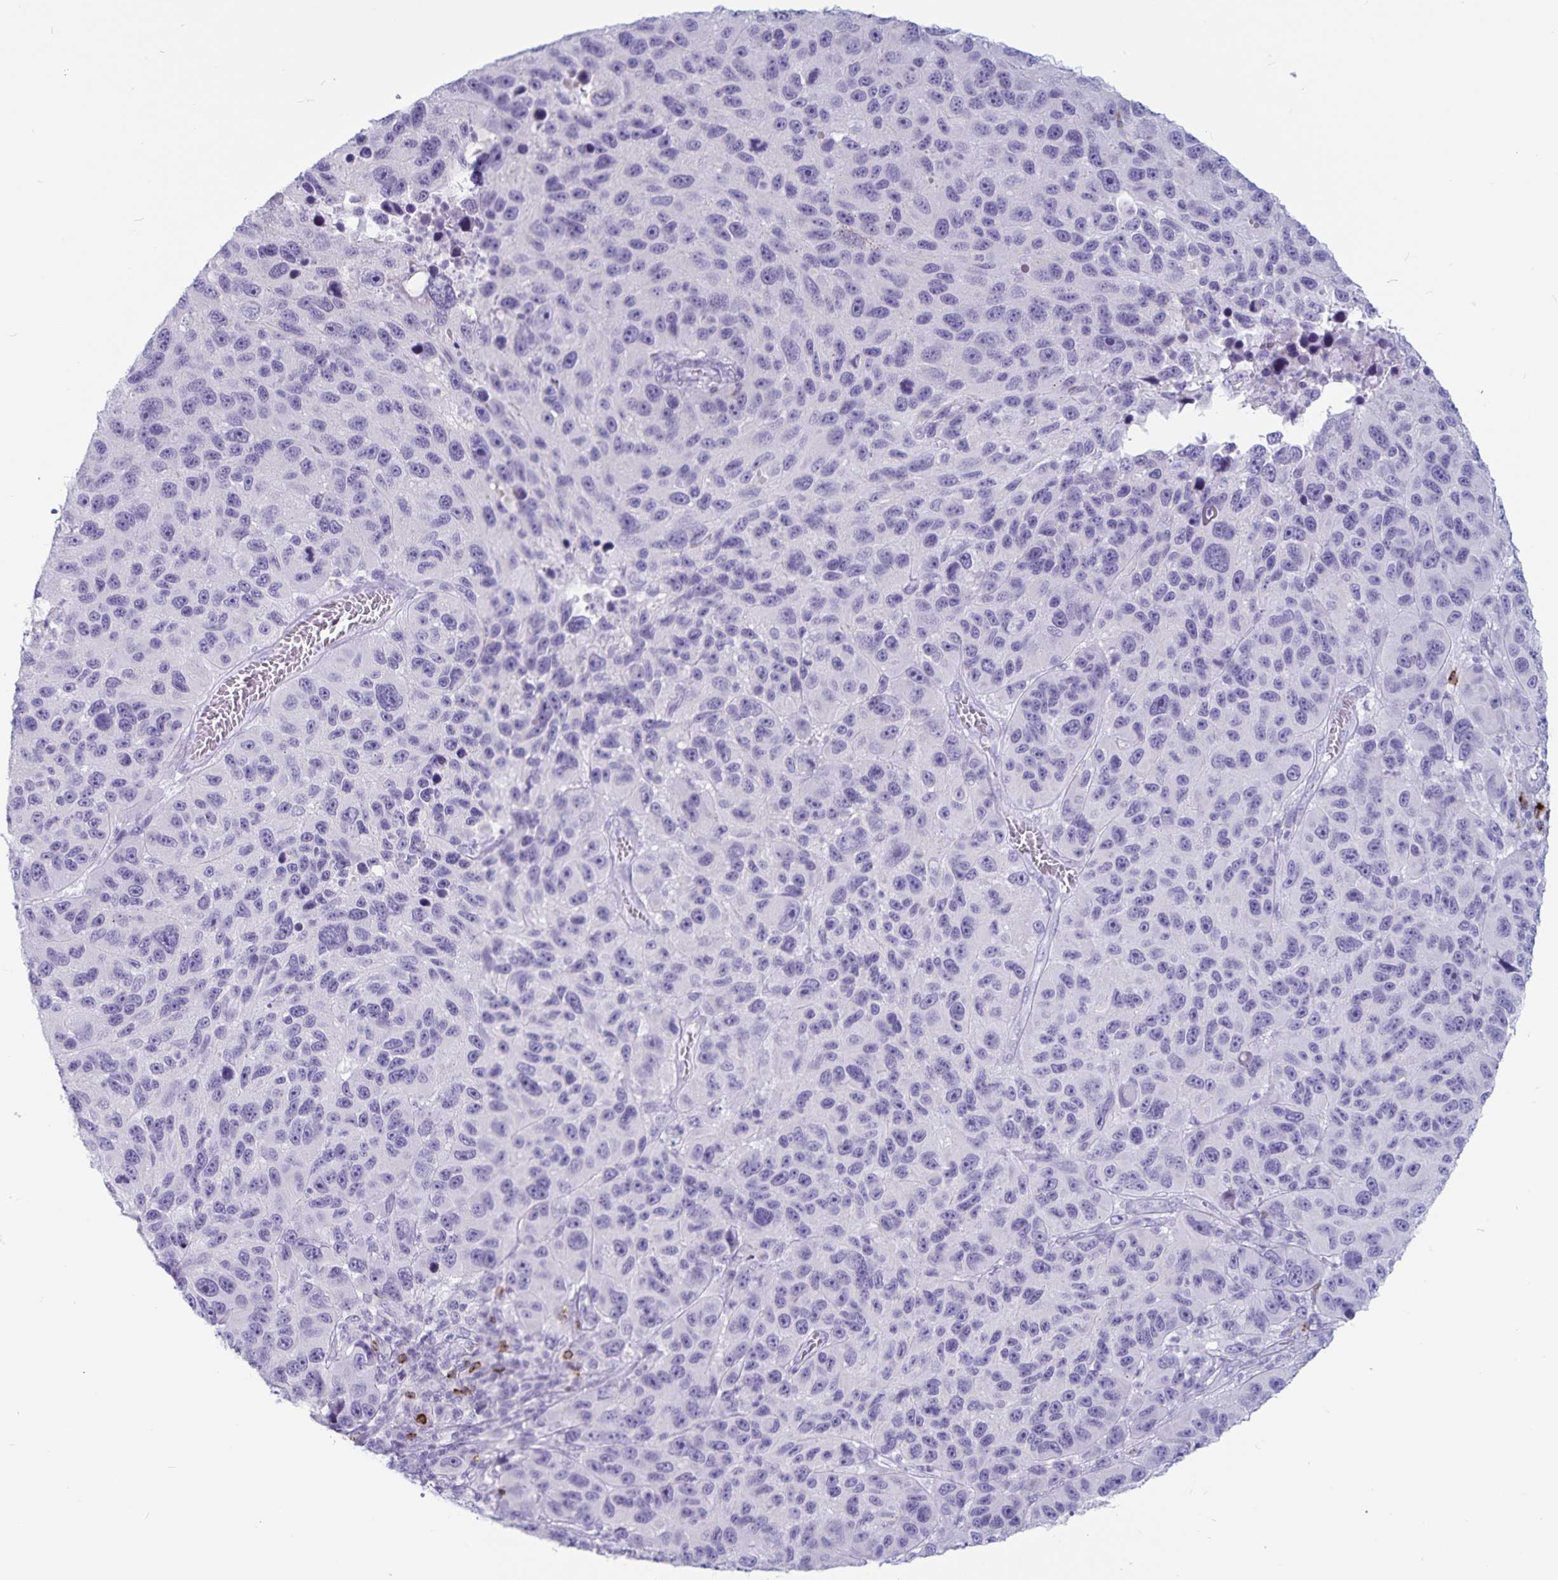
{"staining": {"intensity": "negative", "quantity": "none", "location": "none"}, "tissue": "melanoma", "cell_type": "Tumor cells", "image_type": "cancer", "snomed": [{"axis": "morphology", "description": "Malignant melanoma, NOS"}, {"axis": "topography", "description": "Skin"}], "caption": "IHC photomicrograph of neoplastic tissue: malignant melanoma stained with DAB (3,3'-diaminobenzidine) shows no significant protein positivity in tumor cells. (DAB immunohistochemistry with hematoxylin counter stain).", "gene": "GNLY", "patient": {"sex": "male", "age": 53}}